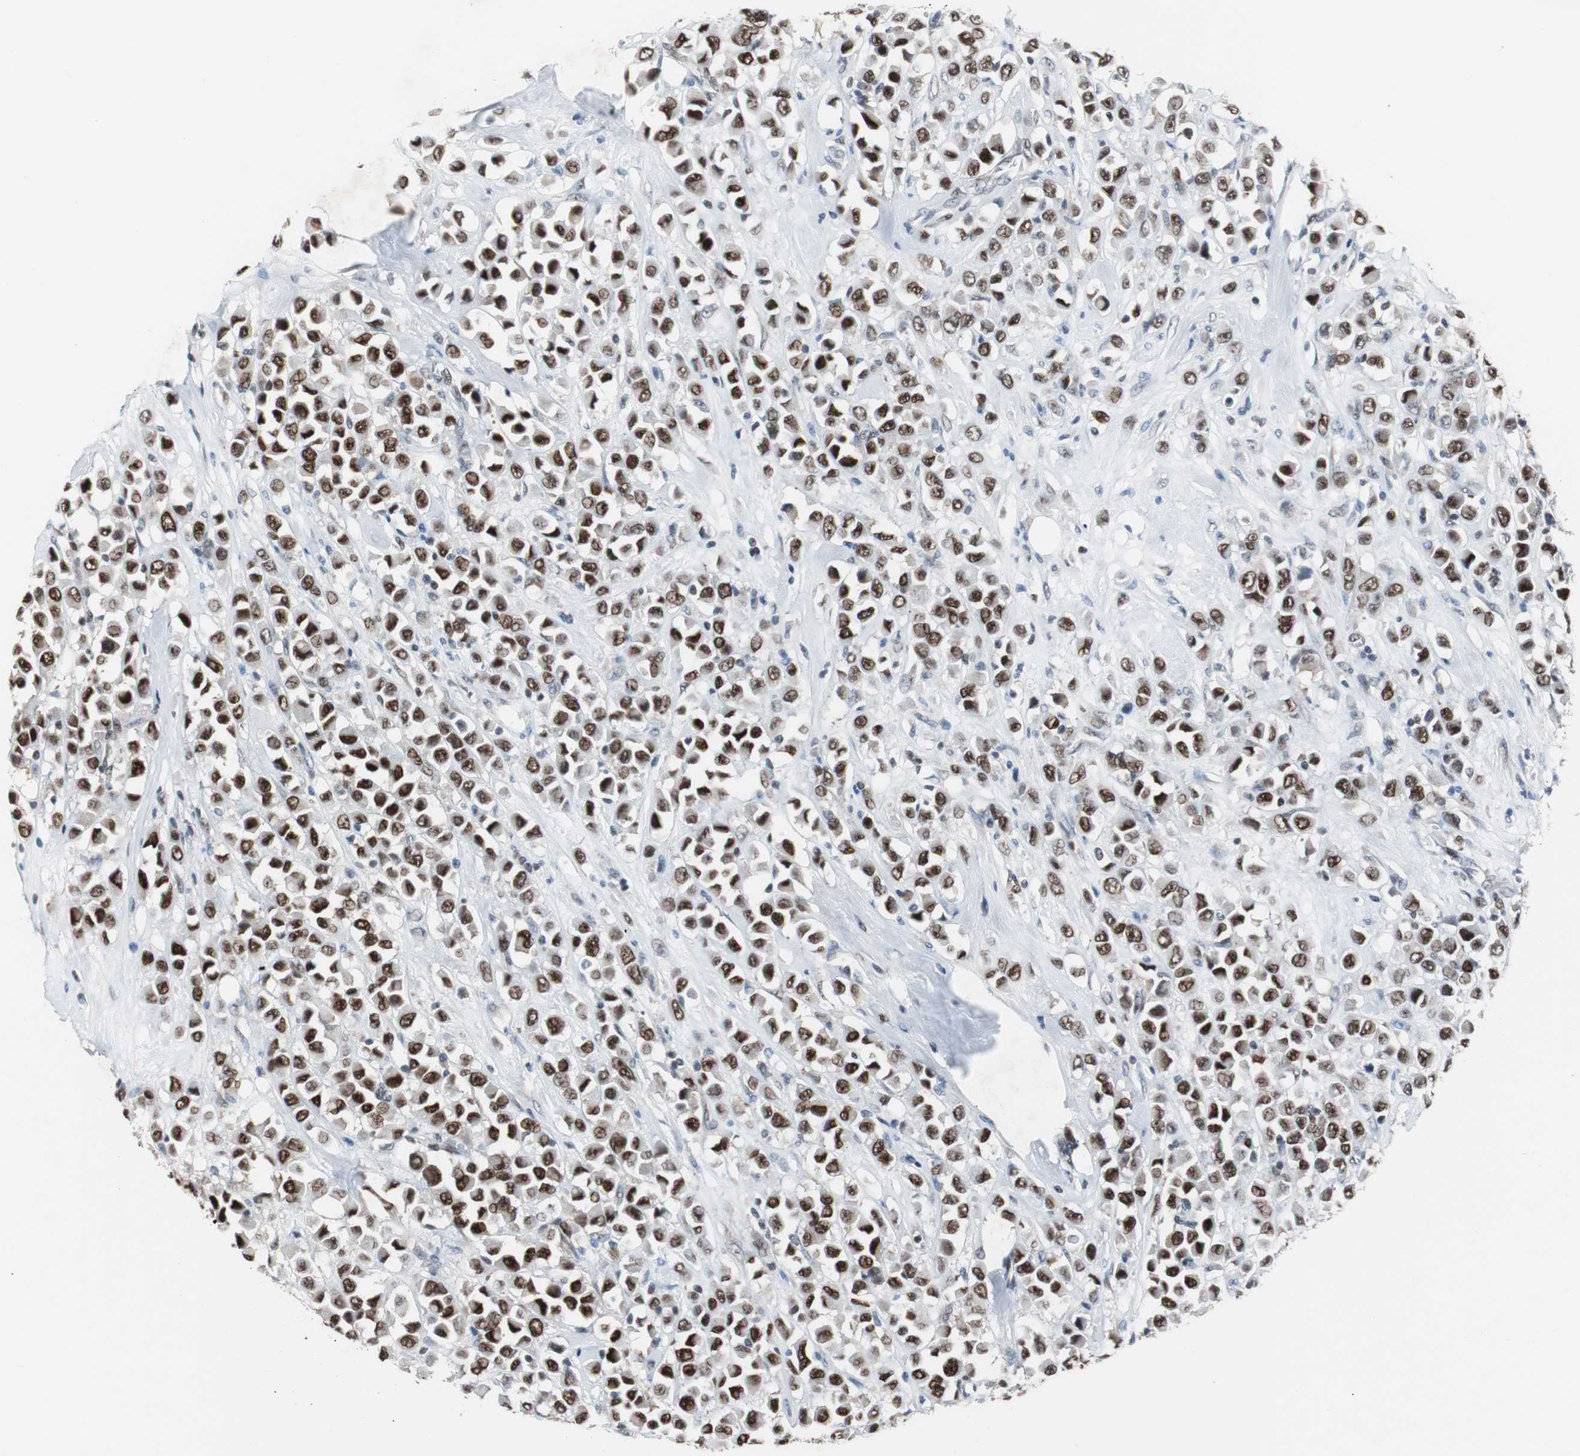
{"staining": {"intensity": "strong", "quantity": ">75%", "location": "nuclear"}, "tissue": "breast cancer", "cell_type": "Tumor cells", "image_type": "cancer", "snomed": [{"axis": "morphology", "description": "Duct carcinoma"}, {"axis": "topography", "description": "Breast"}], "caption": "A brown stain labels strong nuclear staining of a protein in breast cancer tumor cells.", "gene": "ZHX2", "patient": {"sex": "female", "age": 61}}